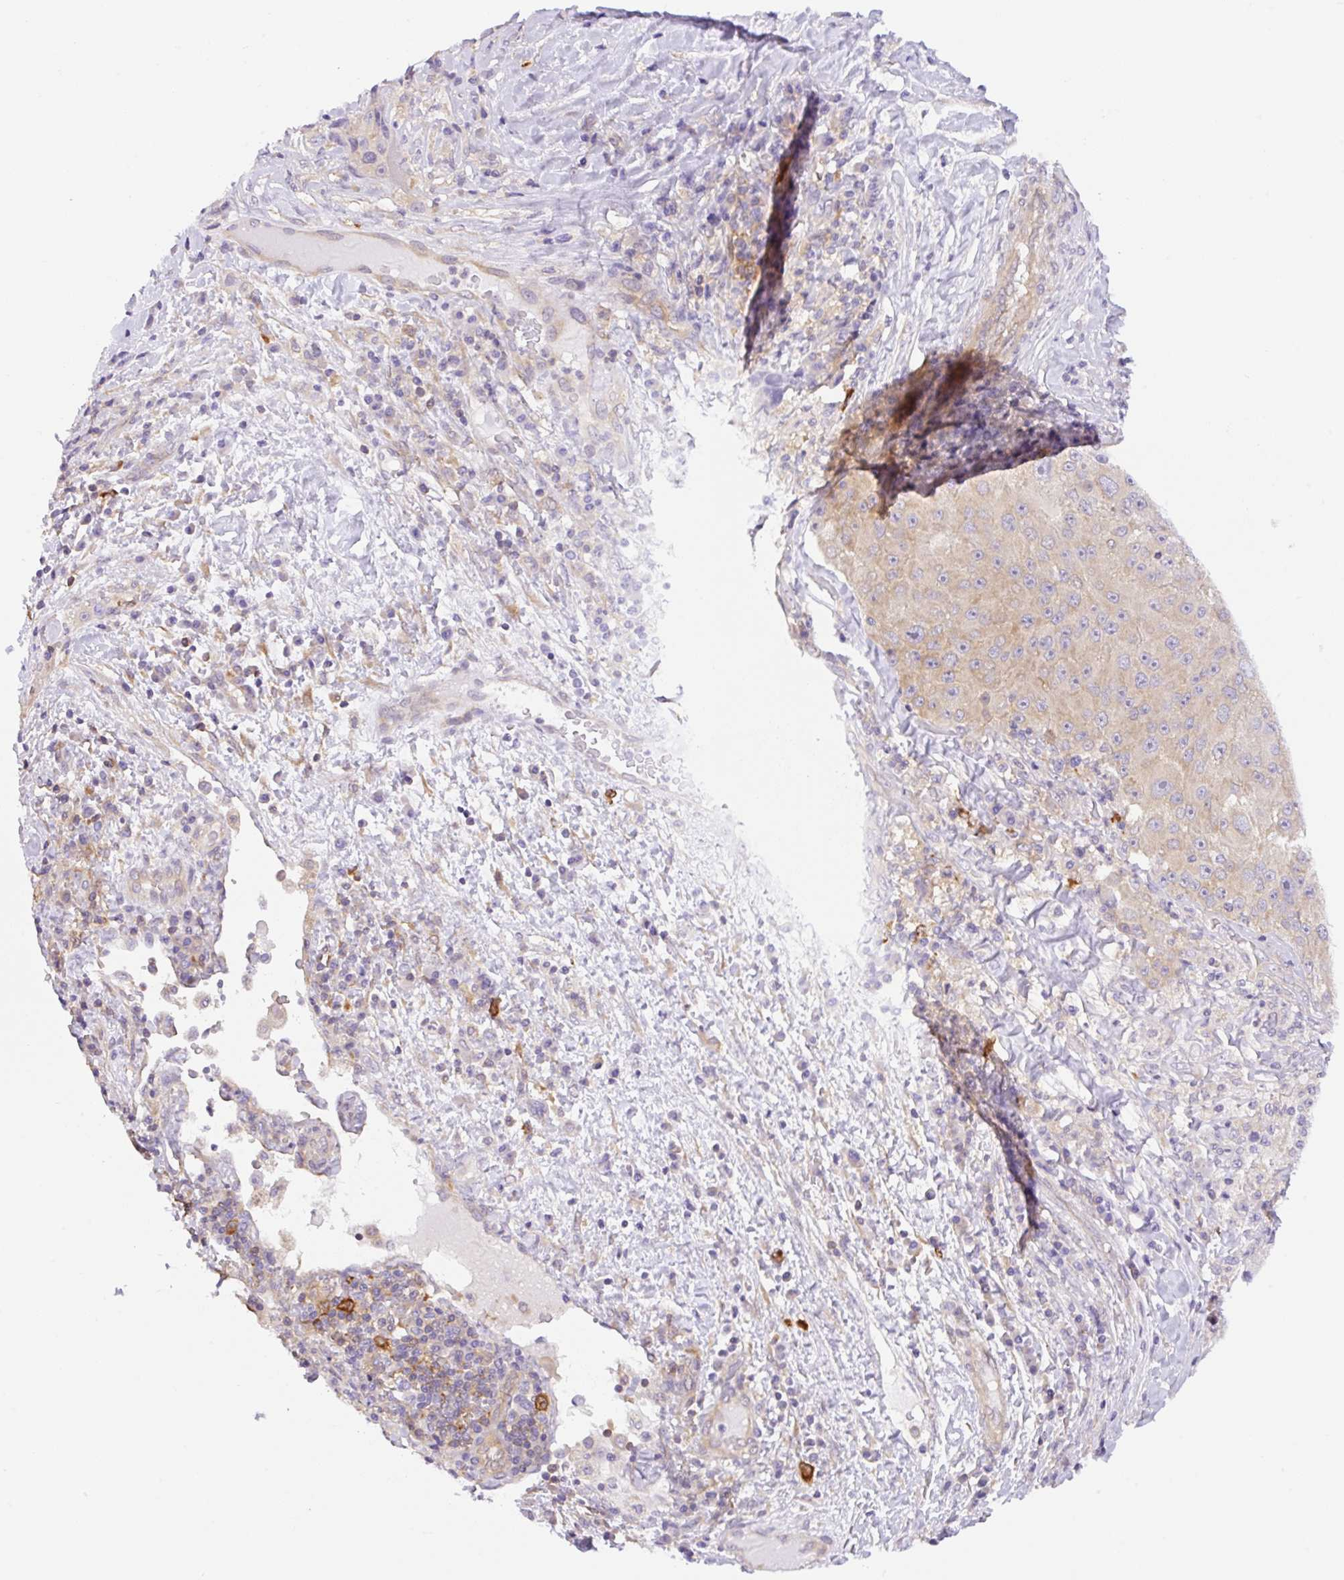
{"staining": {"intensity": "moderate", "quantity": ">75%", "location": "cytoplasmic/membranous"}, "tissue": "melanoma", "cell_type": "Tumor cells", "image_type": "cancer", "snomed": [{"axis": "morphology", "description": "Malignant melanoma, Metastatic site"}, {"axis": "topography", "description": "Lymph node"}], "caption": "Immunohistochemical staining of human melanoma demonstrates medium levels of moderate cytoplasmic/membranous positivity in approximately >75% of tumor cells.", "gene": "CAMK2B", "patient": {"sex": "male", "age": 62}}